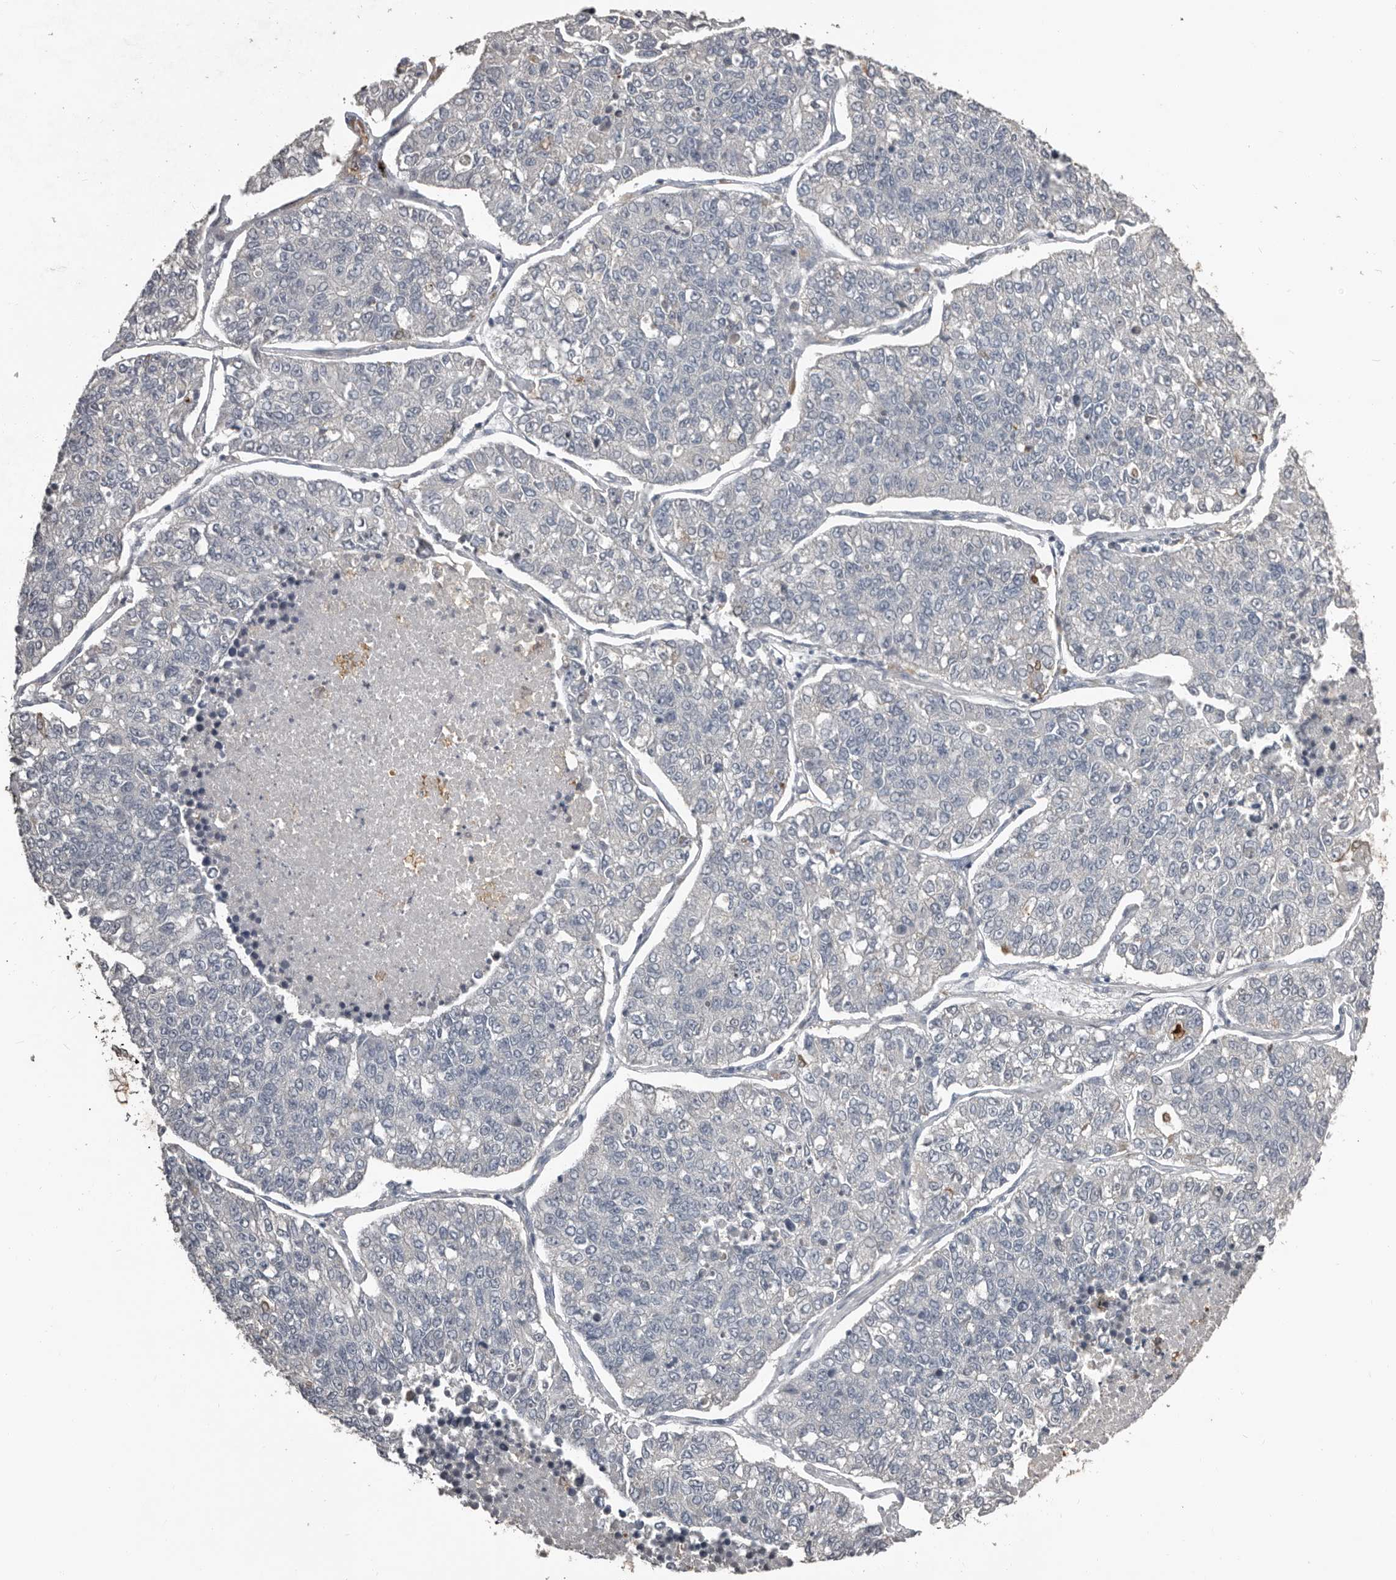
{"staining": {"intensity": "negative", "quantity": "none", "location": "none"}, "tissue": "lung cancer", "cell_type": "Tumor cells", "image_type": "cancer", "snomed": [{"axis": "morphology", "description": "Adenocarcinoma, NOS"}, {"axis": "topography", "description": "Lung"}], "caption": "Tumor cells are negative for brown protein staining in lung cancer. Brightfield microscopy of immunohistochemistry (IHC) stained with DAB (3,3'-diaminobenzidine) (brown) and hematoxylin (blue), captured at high magnification.", "gene": "KCNJ8", "patient": {"sex": "male", "age": 49}}